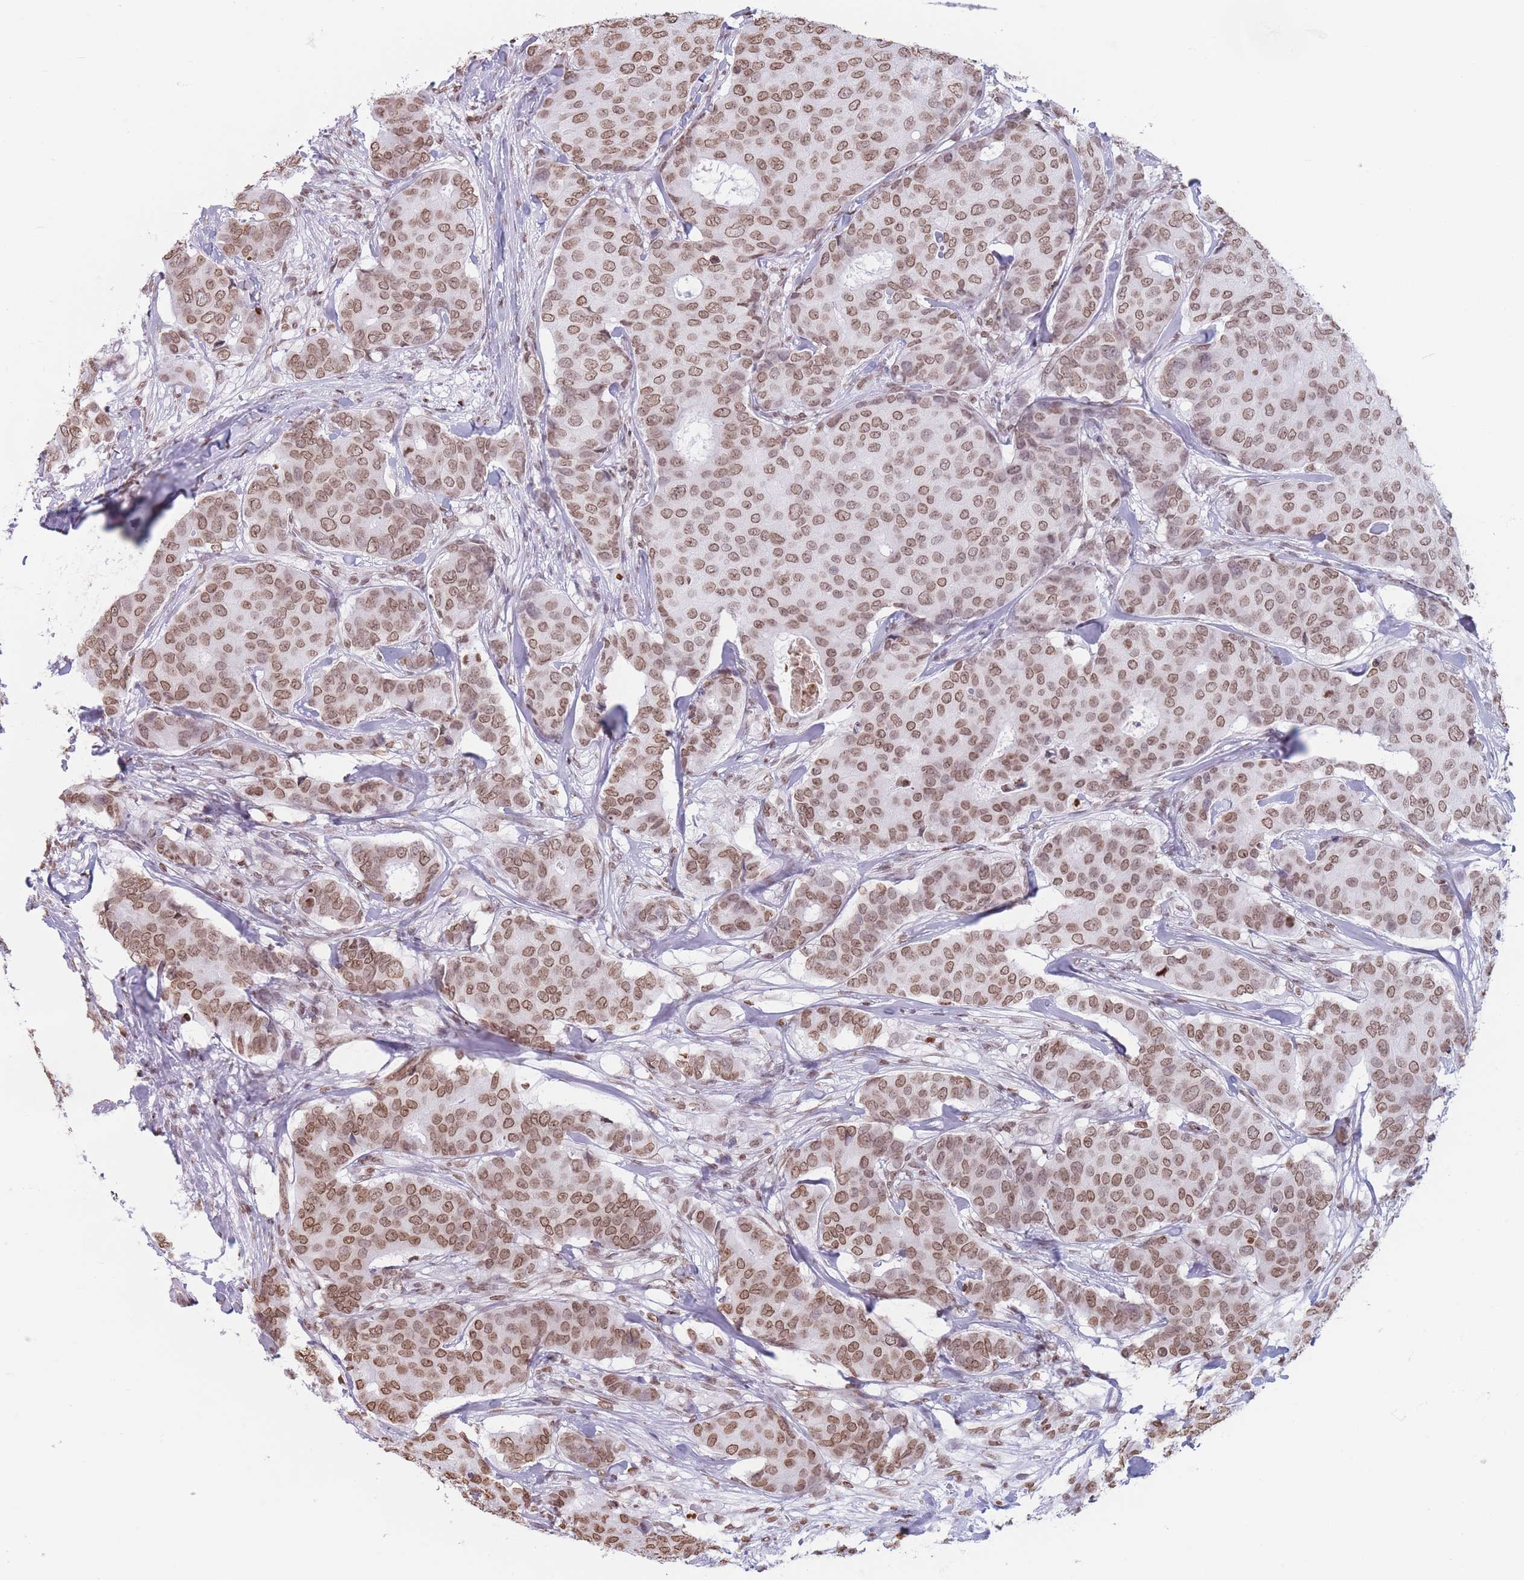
{"staining": {"intensity": "moderate", "quantity": ">75%", "location": "nuclear"}, "tissue": "breast cancer", "cell_type": "Tumor cells", "image_type": "cancer", "snomed": [{"axis": "morphology", "description": "Duct carcinoma"}, {"axis": "topography", "description": "Breast"}], "caption": "The immunohistochemical stain shows moderate nuclear staining in tumor cells of breast cancer (infiltrating ductal carcinoma) tissue.", "gene": "RYK", "patient": {"sex": "female", "age": 75}}